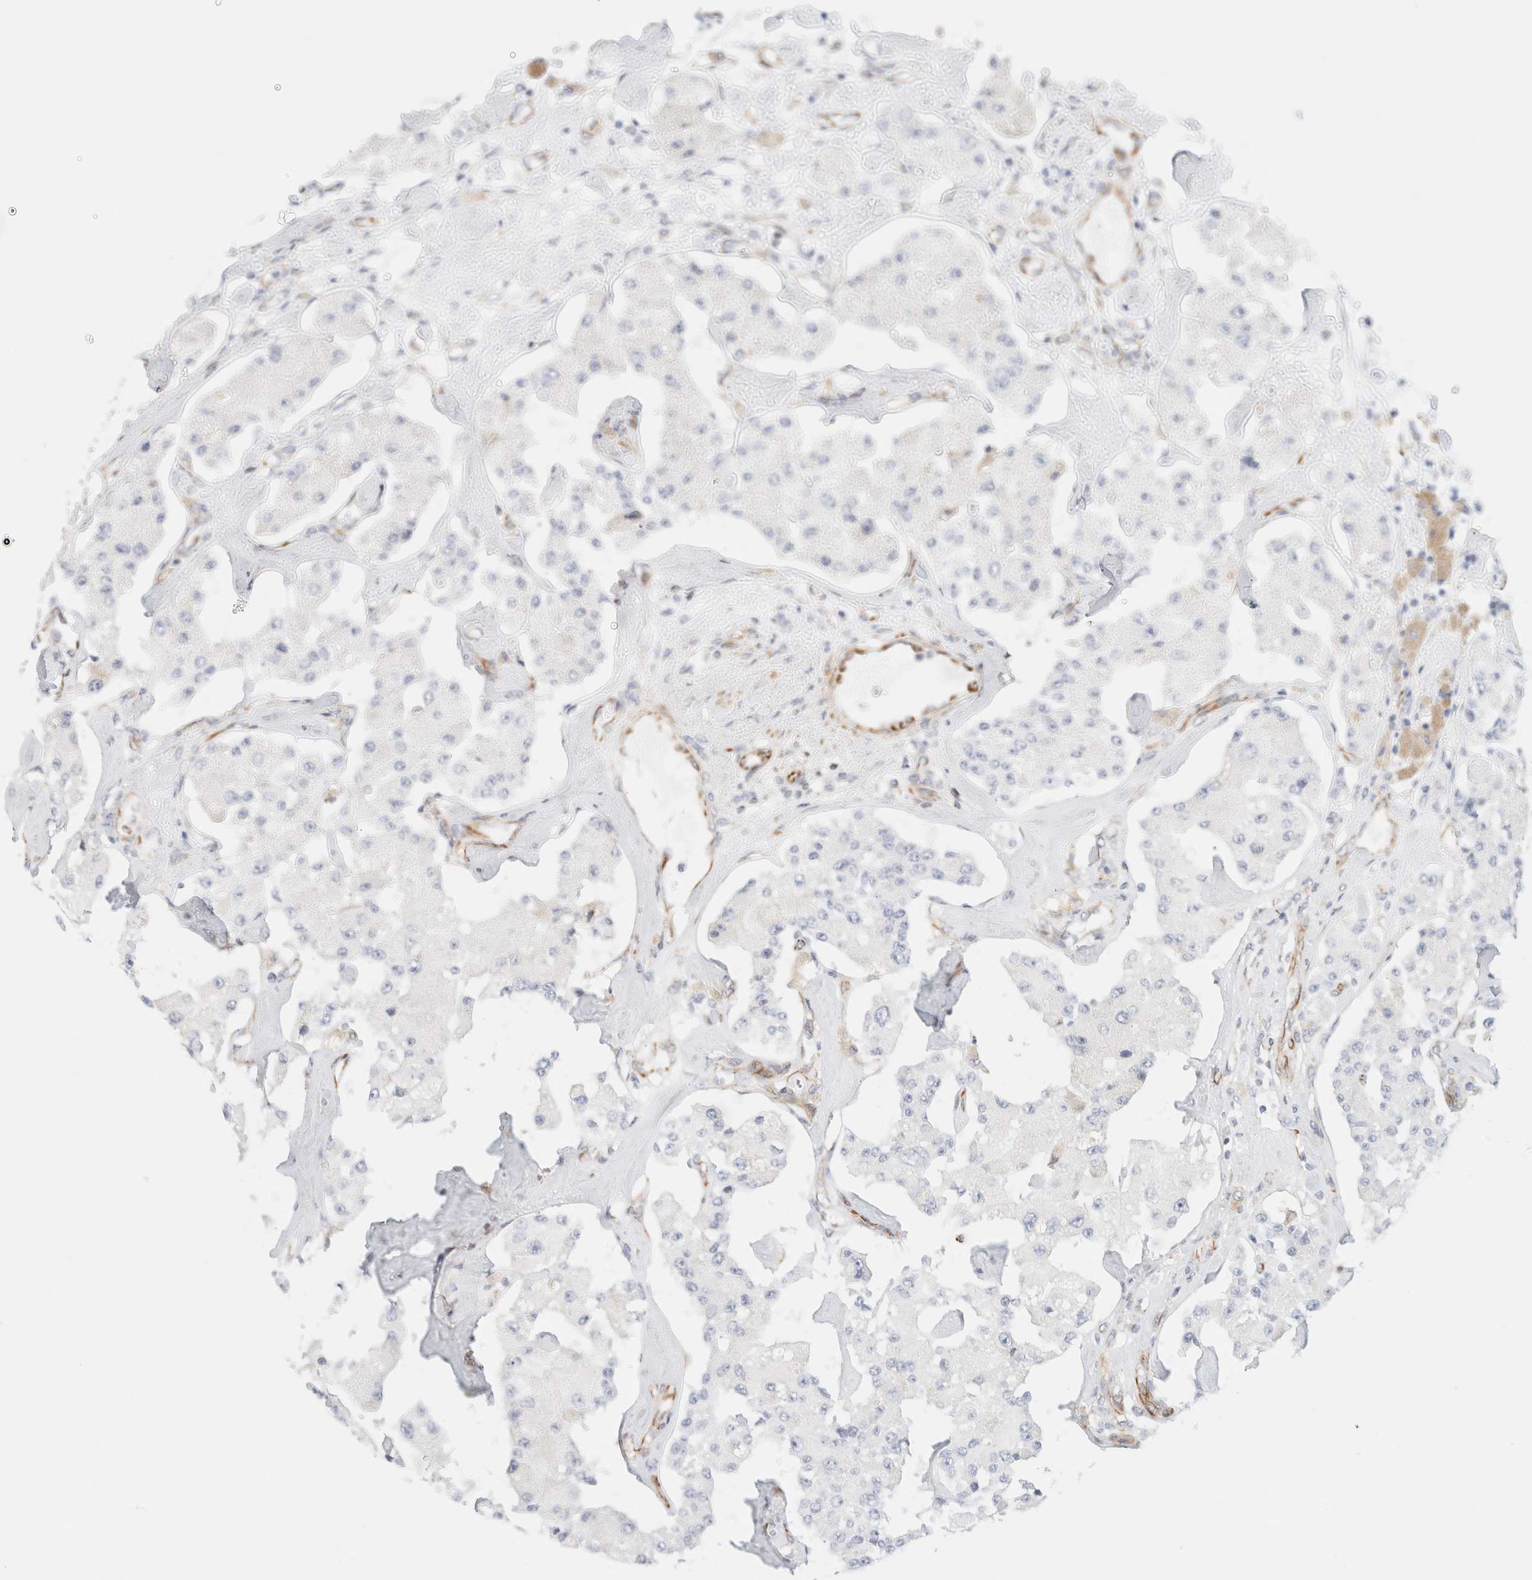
{"staining": {"intensity": "negative", "quantity": "none", "location": "none"}, "tissue": "carcinoid", "cell_type": "Tumor cells", "image_type": "cancer", "snomed": [{"axis": "morphology", "description": "Carcinoid, malignant, NOS"}, {"axis": "topography", "description": "Pancreas"}], "caption": "Carcinoid (malignant) was stained to show a protein in brown. There is no significant expression in tumor cells.", "gene": "SLC25A48", "patient": {"sex": "male", "age": 41}}